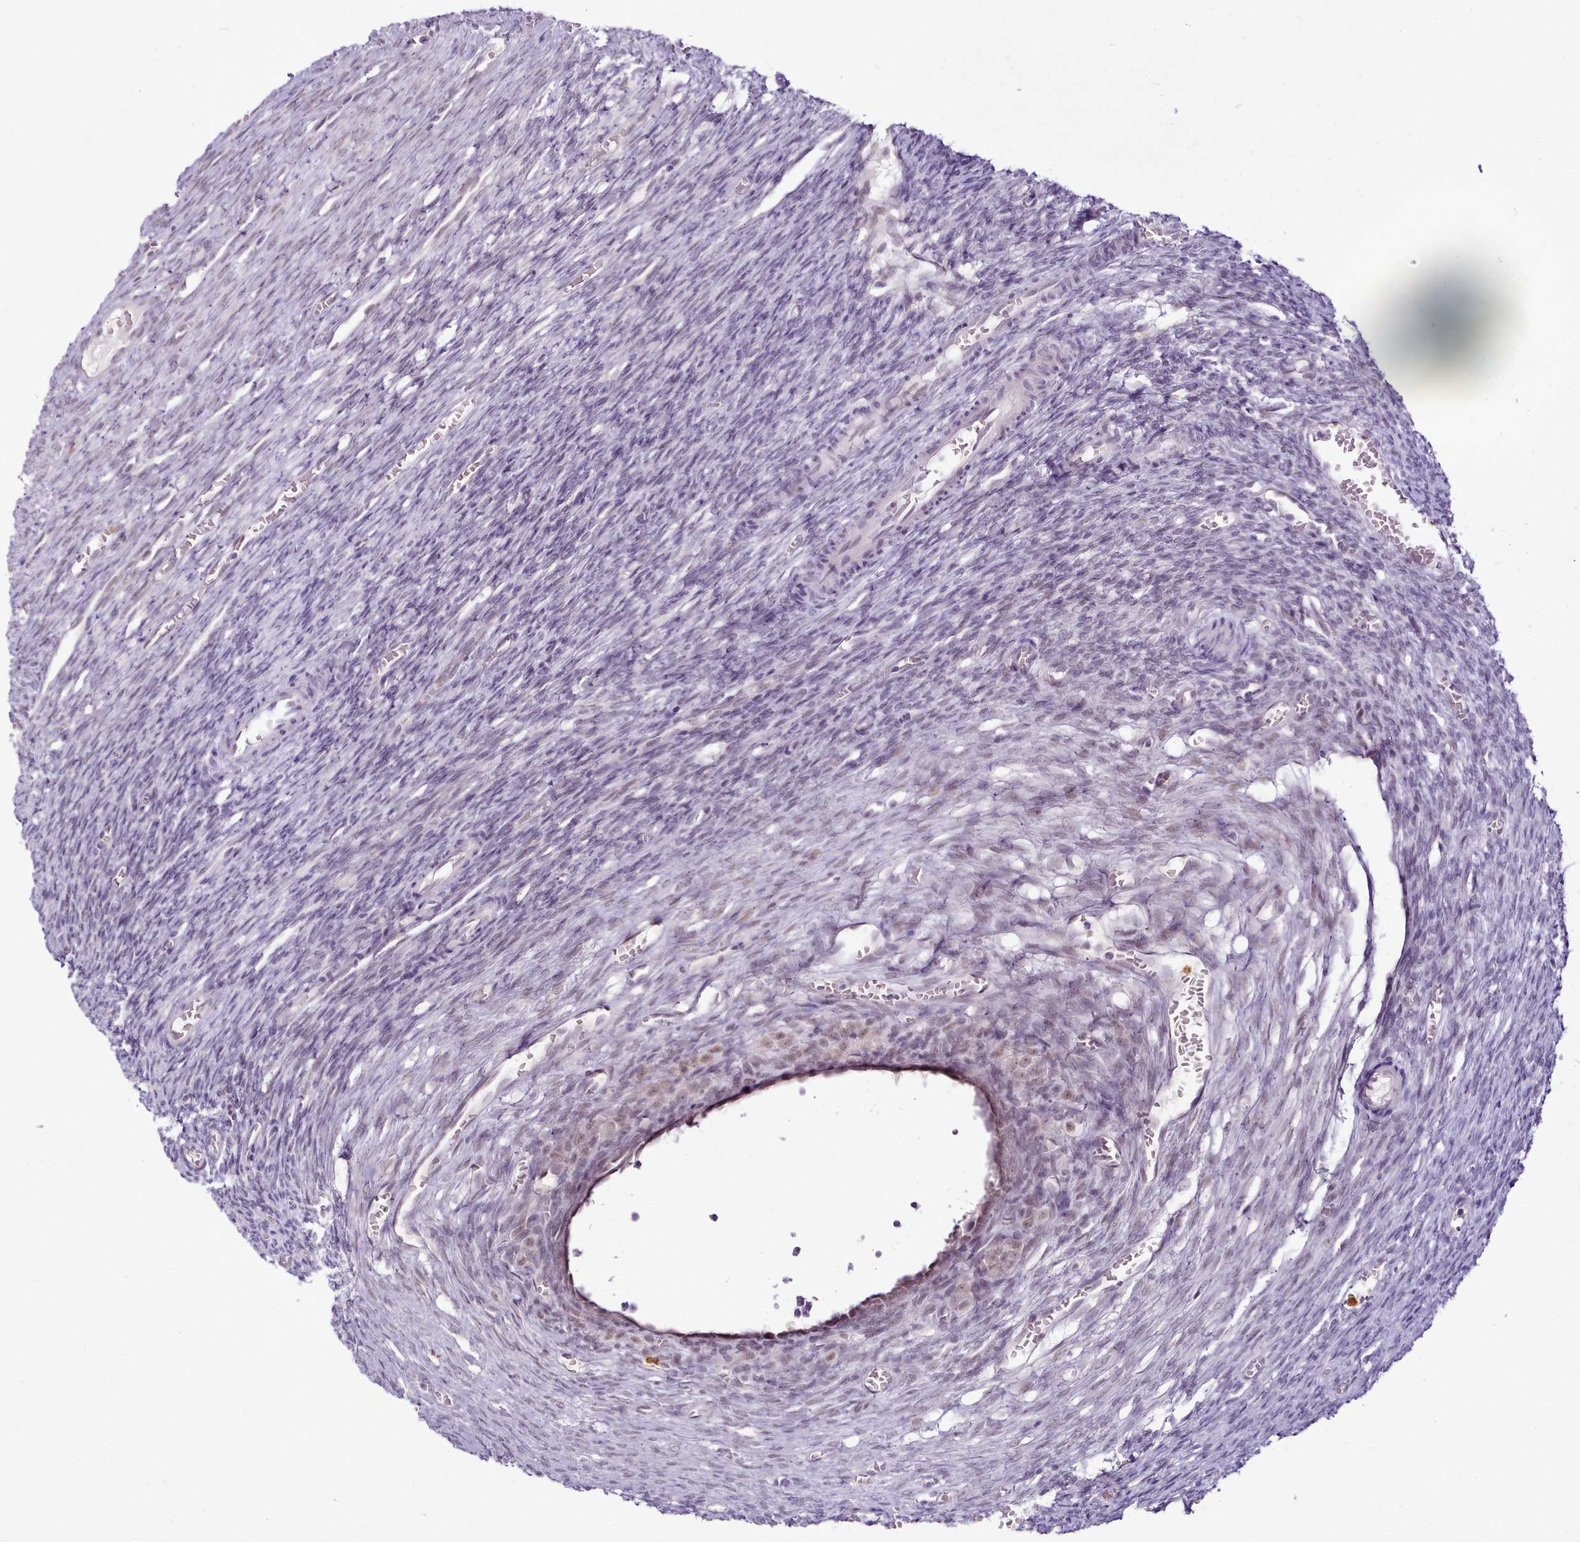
{"staining": {"intensity": "moderate", "quantity": ">75%", "location": "nuclear"}, "tissue": "ovary", "cell_type": "Follicle cells", "image_type": "normal", "snomed": [{"axis": "morphology", "description": "Normal tissue, NOS"}, {"axis": "topography", "description": "Ovary"}], "caption": "Immunohistochemistry image of unremarkable ovary: human ovary stained using IHC exhibits medium levels of moderate protein expression localized specifically in the nuclear of follicle cells, appearing as a nuclear brown color.", "gene": "SYT15B", "patient": {"sex": "female", "age": 27}}